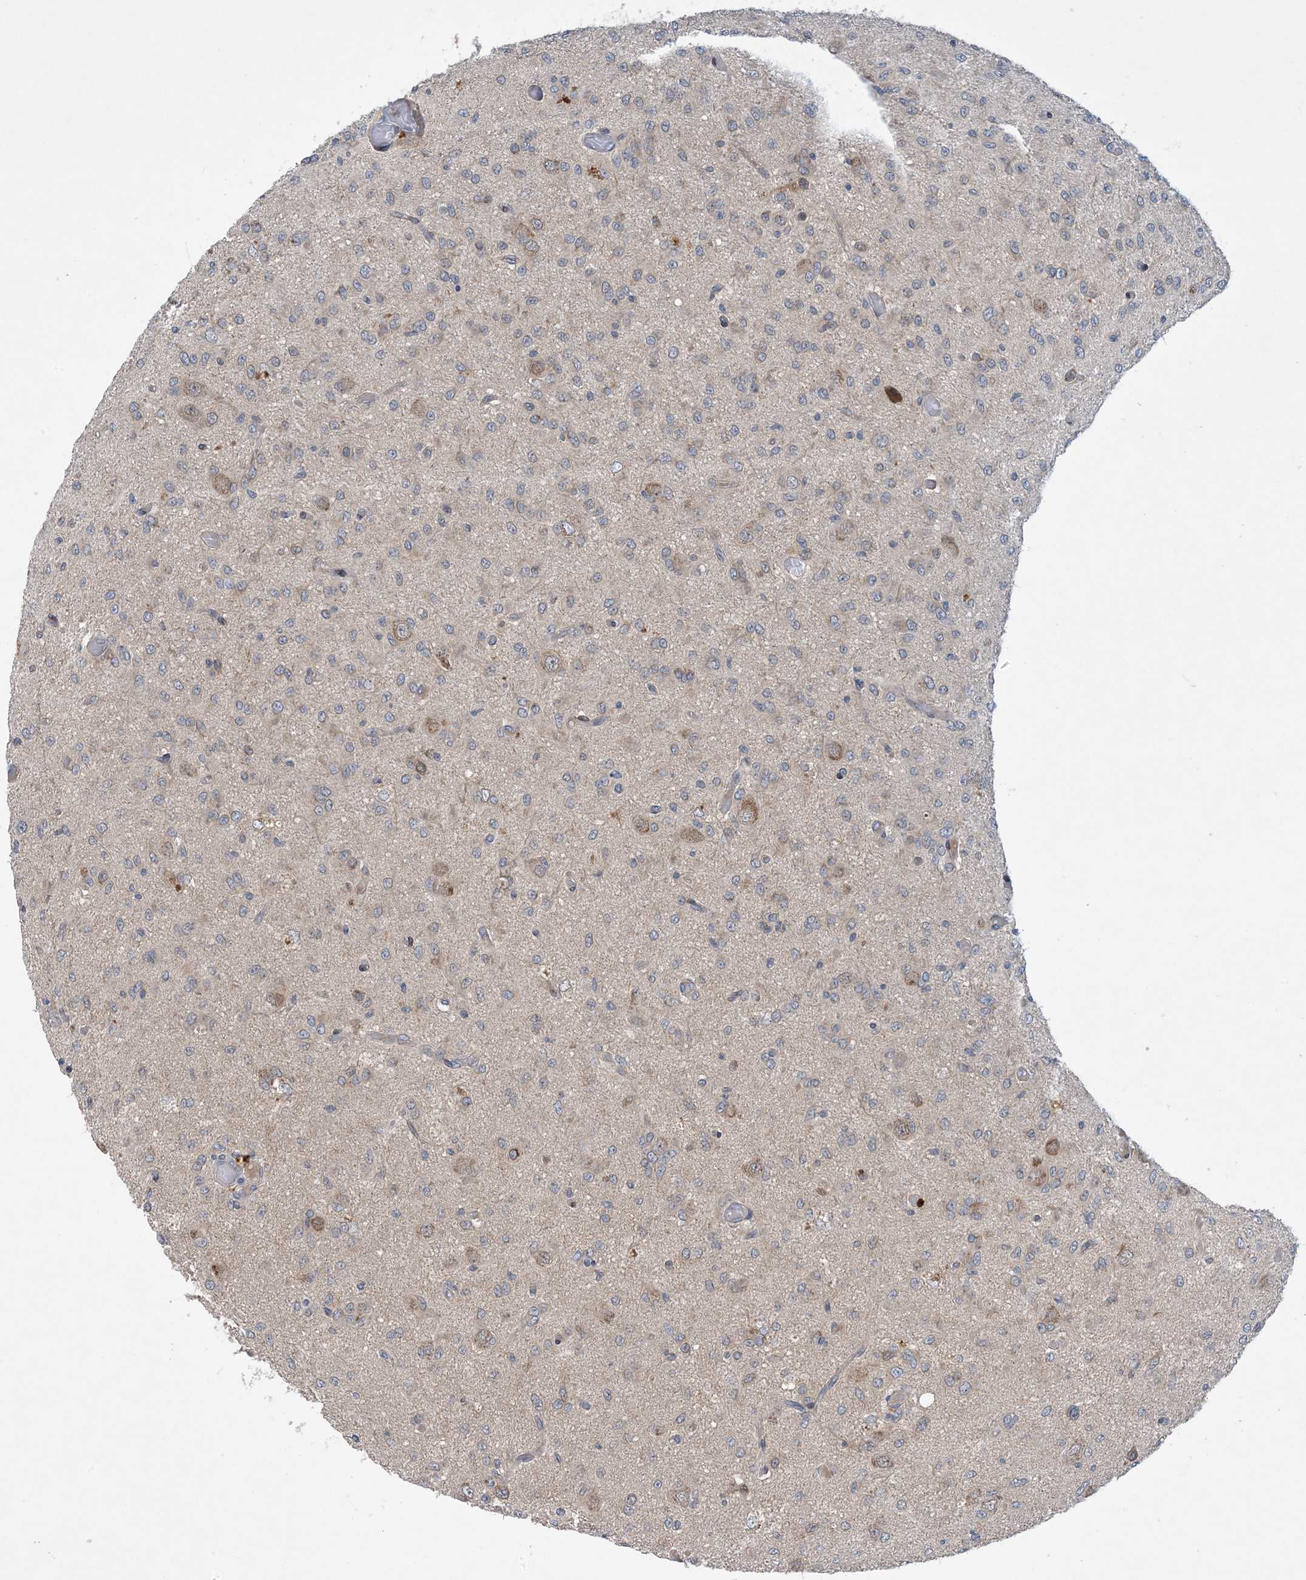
{"staining": {"intensity": "negative", "quantity": "none", "location": "none"}, "tissue": "glioma", "cell_type": "Tumor cells", "image_type": "cancer", "snomed": [{"axis": "morphology", "description": "Glioma, malignant, High grade"}, {"axis": "topography", "description": "Brain"}], "caption": "Malignant high-grade glioma was stained to show a protein in brown. There is no significant staining in tumor cells. The staining was performed using DAB to visualize the protein expression in brown, while the nuclei were stained in blue with hematoxylin (Magnification: 20x).", "gene": "PHOSPHO2", "patient": {"sex": "female", "age": 59}}